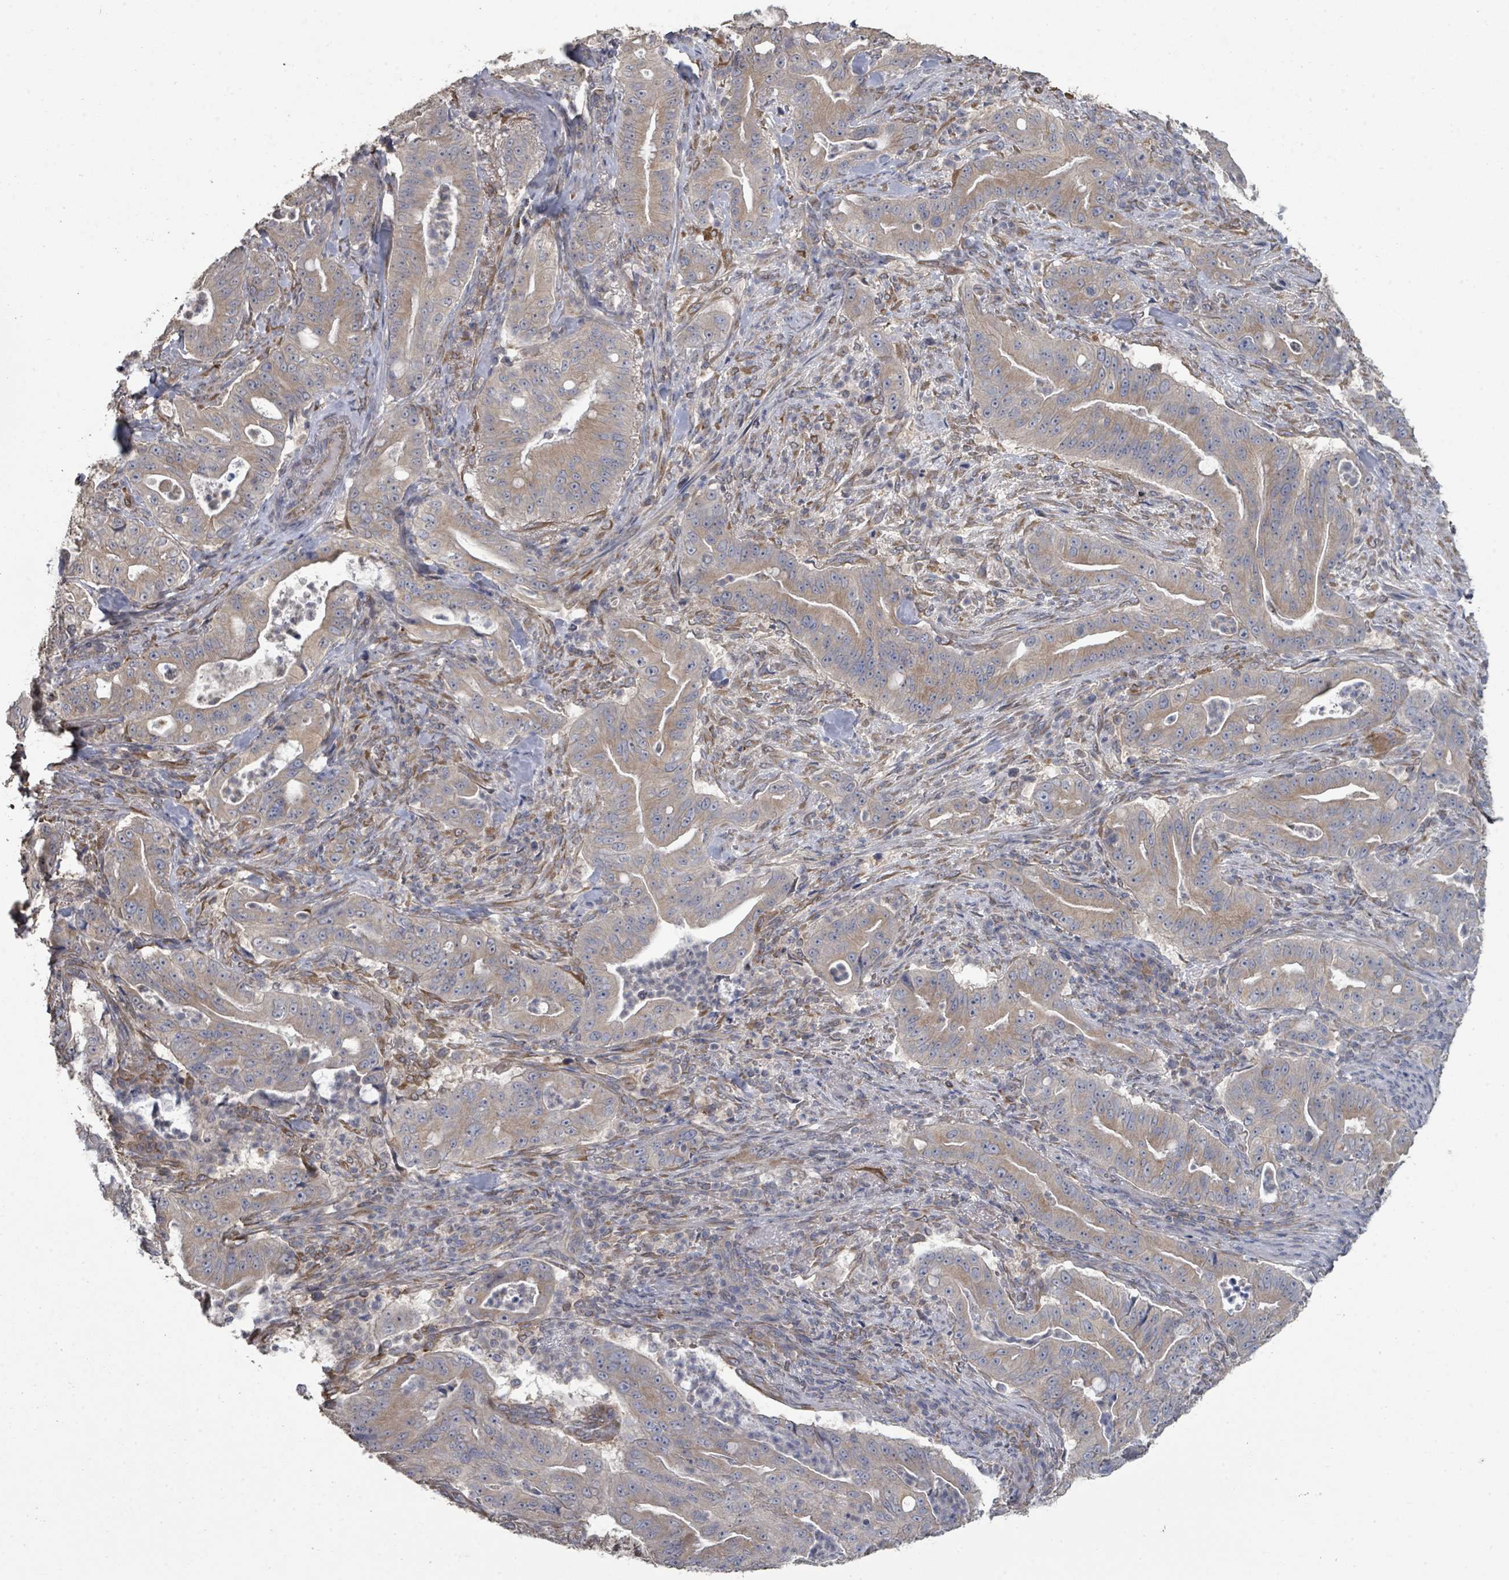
{"staining": {"intensity": "weak", "quantity": "25%-75%", "location": "cytoplasmic/membranous"}, "tissue": "pancreatic cancer", "cell_type": "Tumor cells", "image_type": "cancer", "snomed": [{"axis": "morphology", "description": "Adenocarcinoma, NOS"}, {"axis": "topography", "description": "Pancreas"}], "caption": "Adenocarcinoma (pancreatic) was stained to show a protein in brown. There is low levels of weak cytoplasmic/membranous positivity in approximately 25%-75% of tumor cells. Ihc stains the protein of interest in brown and the nuclei are stained blue.", "gene": "SLC9A7", "patient": {"sex": "male", "age": 71}}